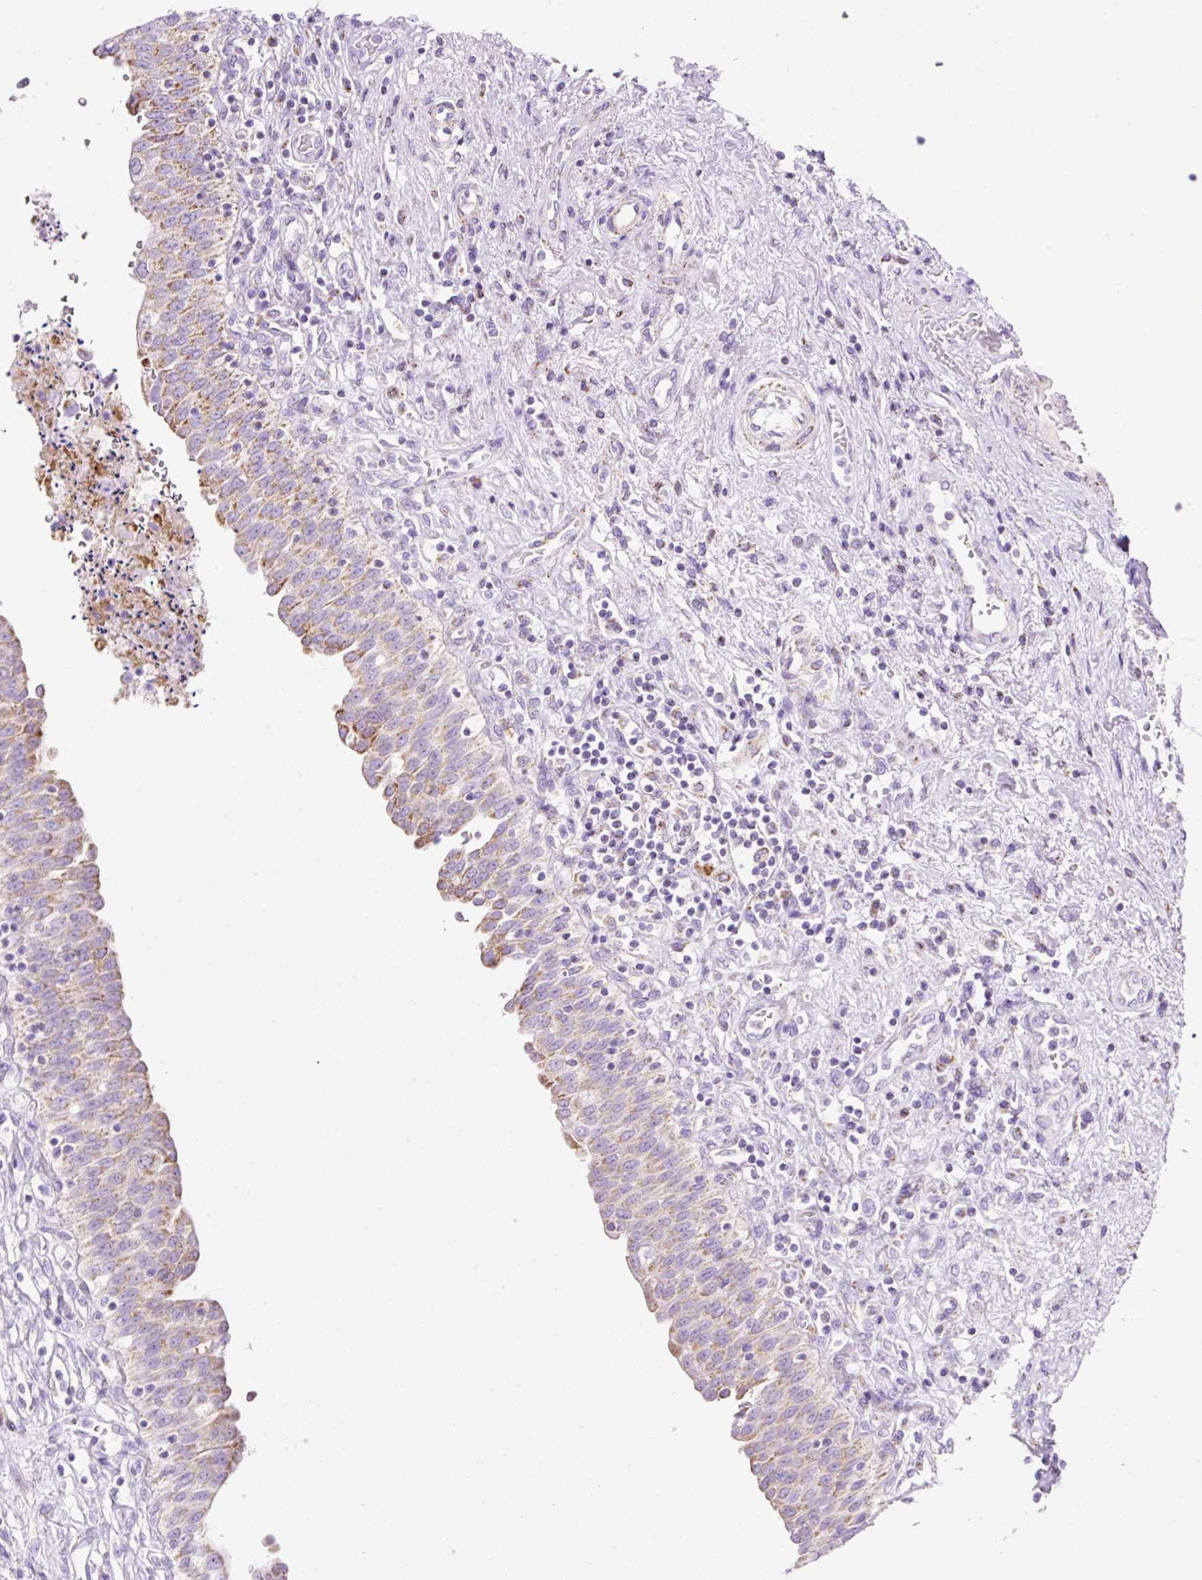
{"staining": {"intensity": "moderate", "quantity": "25%-75%", "location": "cytoplasmic/membranous"}, "tissue": "urinary bladder", "cell_type": "Urothelial cells", "image_type": "normal", "snomed": [{"axis": "morphology", "description": "Normal tissue, NOS"}, {"axis": "topography", "description": "Urinary bladder"}], "caption": "There is medium levels of moderate cytoplasmic/membranous expression in urothelial cells of normal urinary bladder, as demonstrated by immunohistochemical staining (brown color).", "gene": "PLPP2", "patient": {"sex": "male", "age": 71}}